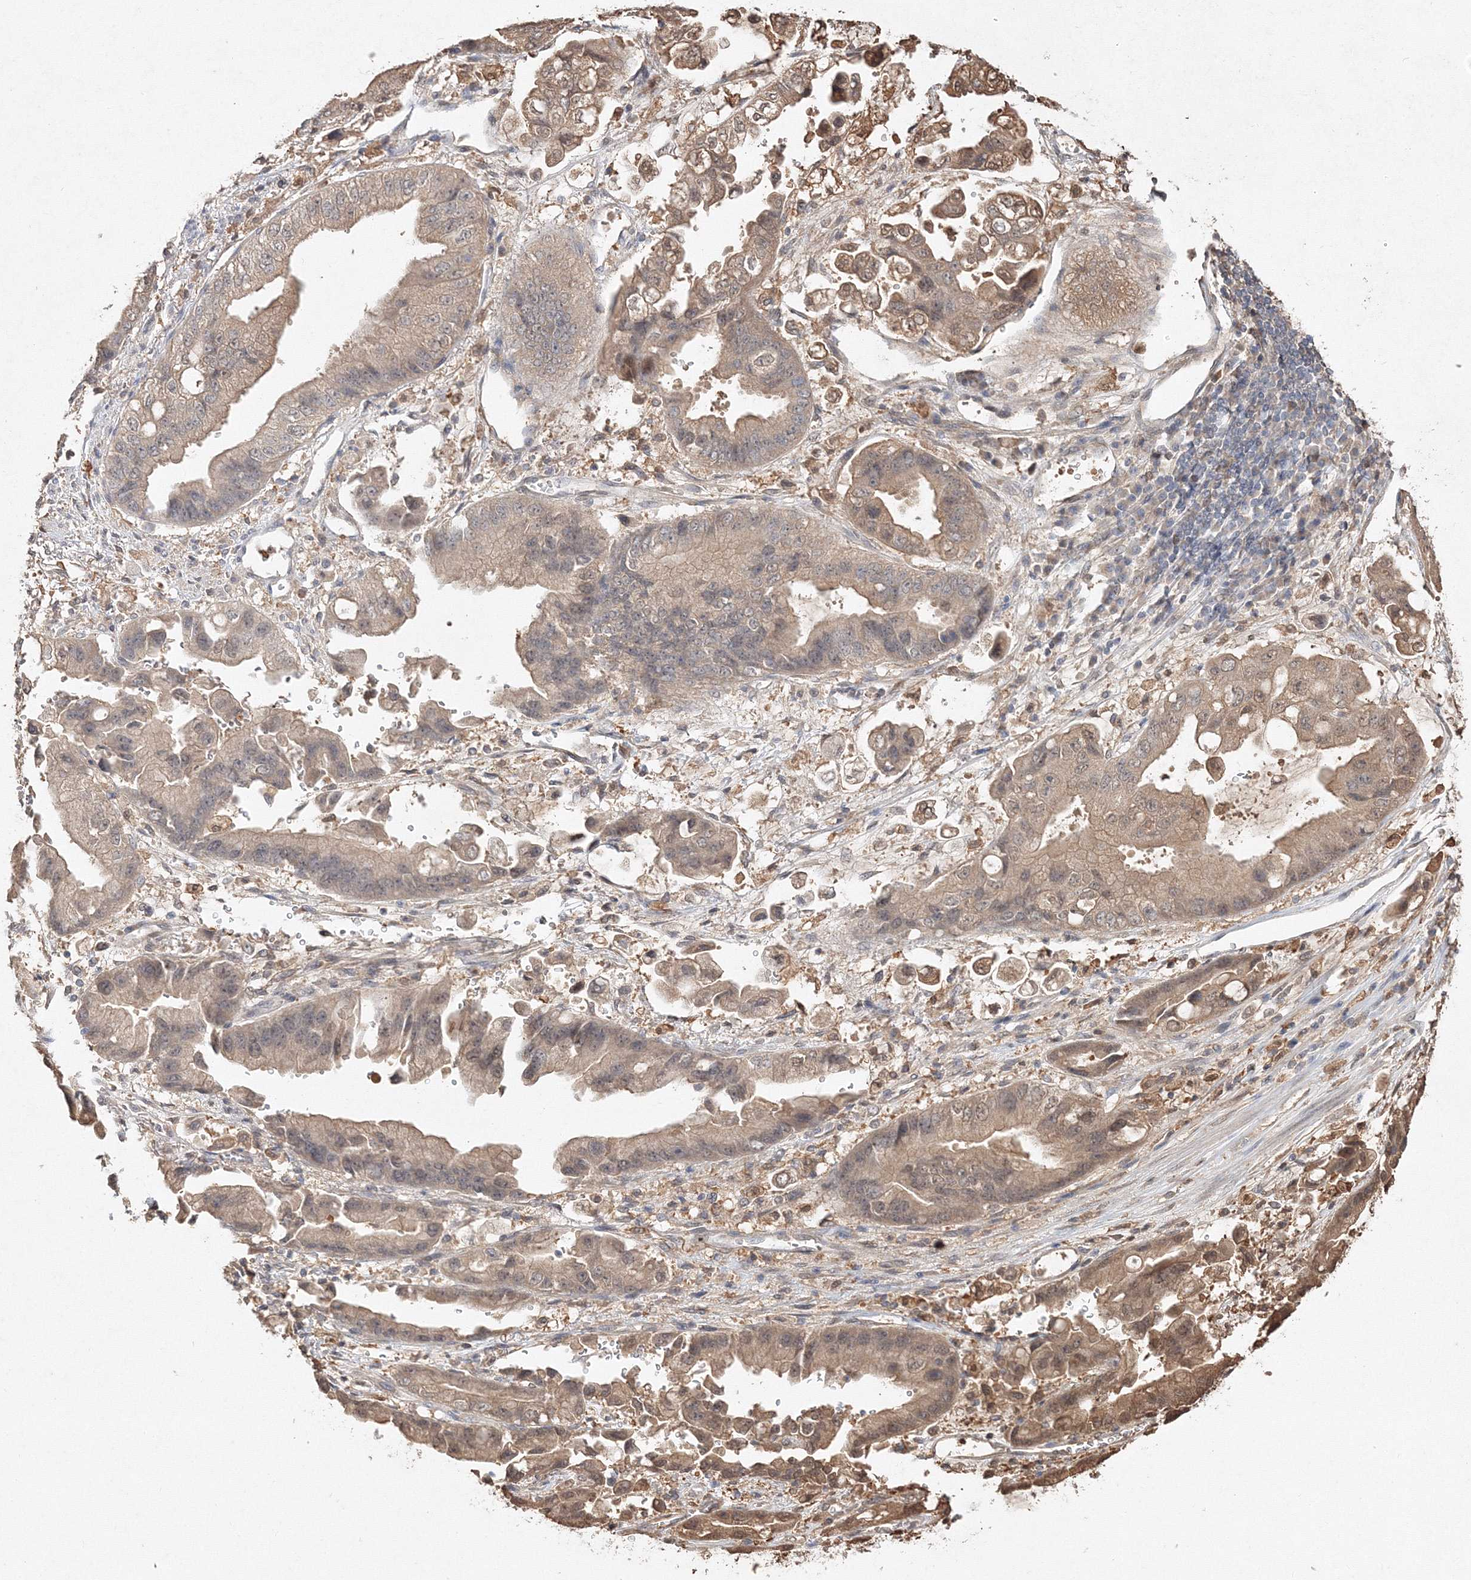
{"staining": {"intensity": "moderate", "quantity": ">75%", "location": "cytoplasmic/membranous,nuclear"}, "tissue": "stomach cancer", "cell_type": "Tumor cells", "image_type": "cancer", "snomed": [{"axis": "morphology", "description": "Adenocarcinoma, NOS"}, {"axis": "topography", "description": "Stomach"}], "caption": "A high-resolution micrograph shows IHC staining of stomach adenocarcinoma, which exhibits moderate cytoplasmic/membranous and nuclear positivity in about >75% of tumor cells.", "gene": "S100A11", "patient": {"sex": "male", "age": 62}}